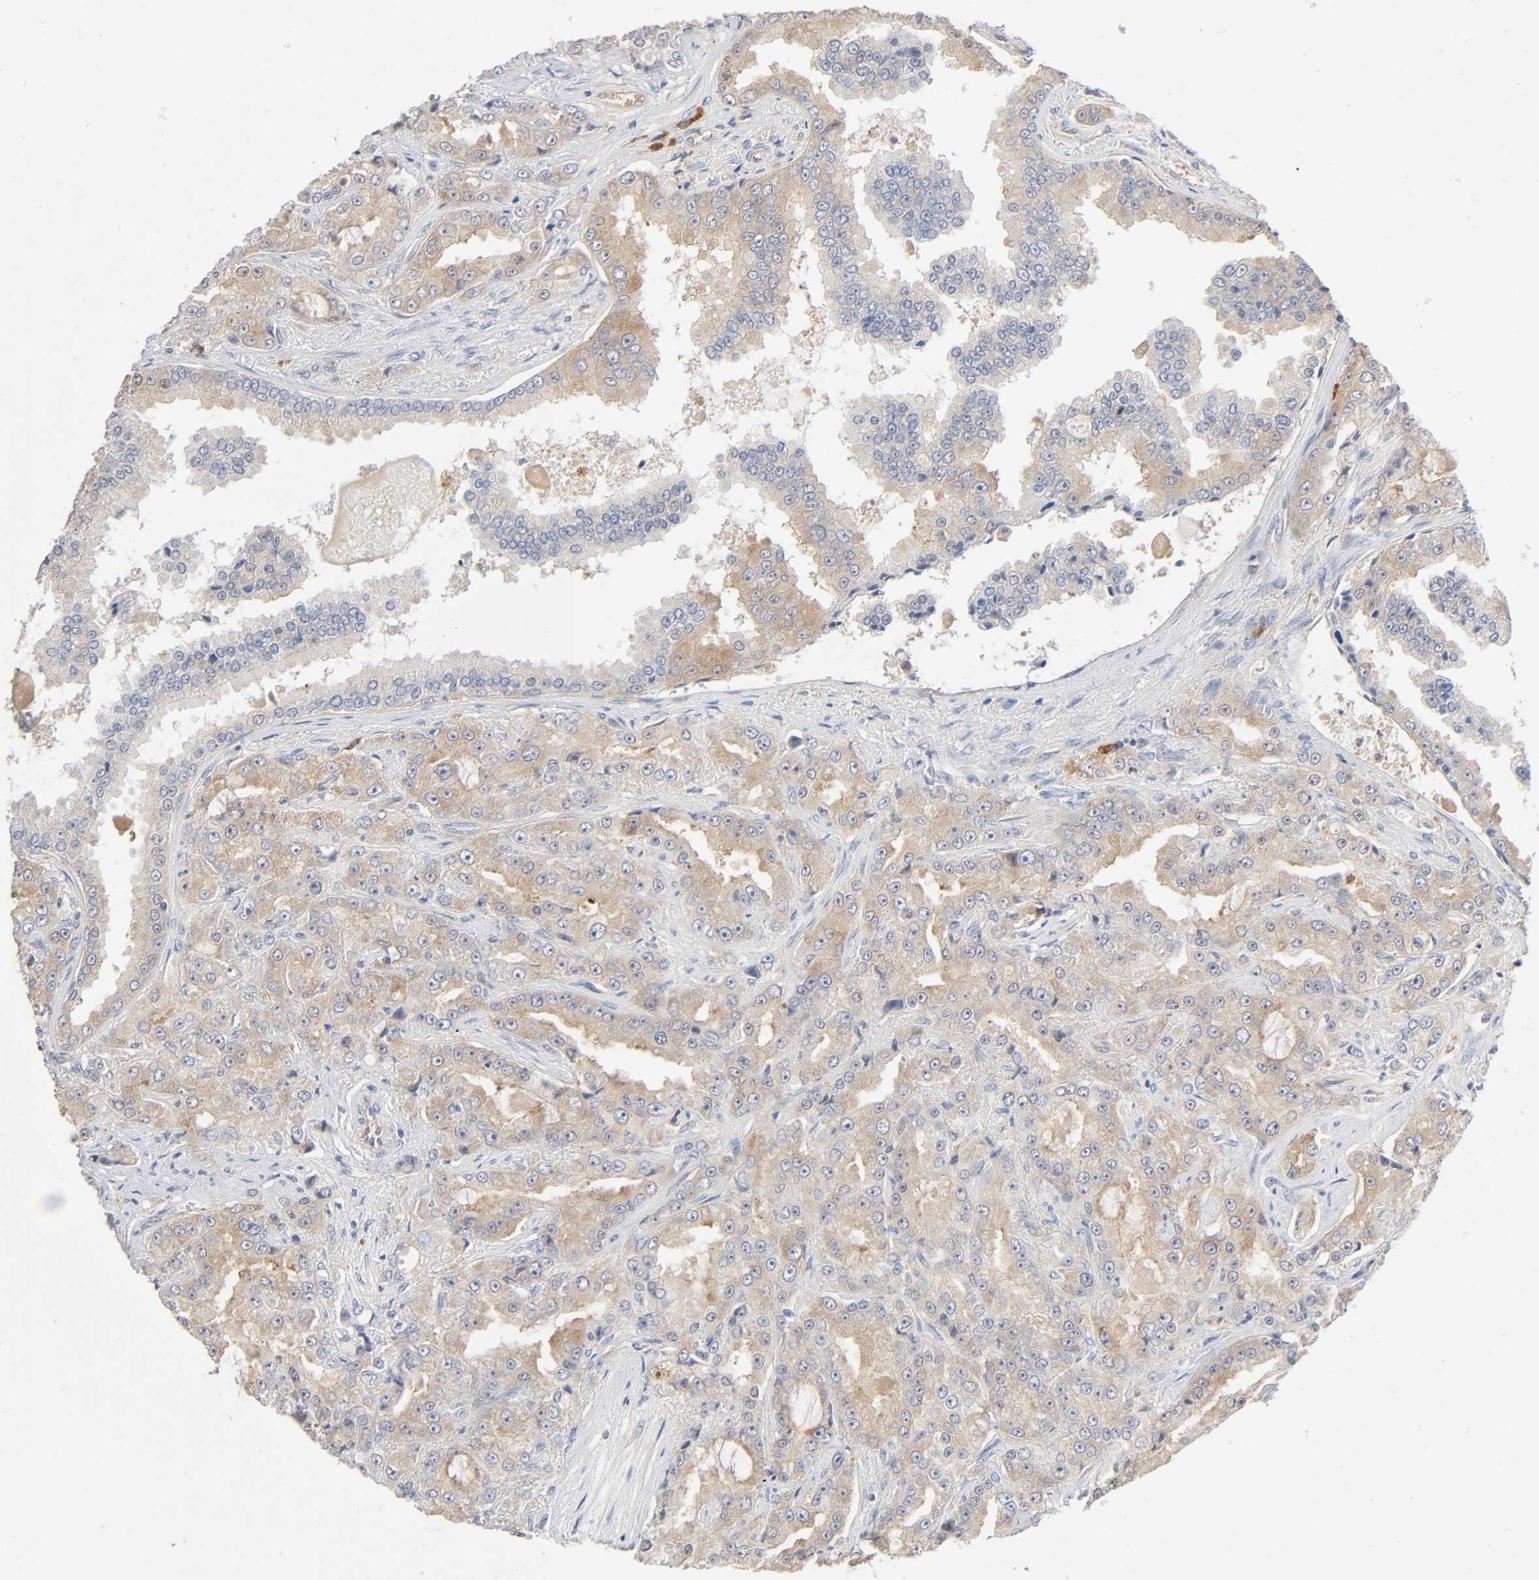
{"staining": {"intensity": "moderate", "quantity": ">75%", "location": "cytoplasmic/membranous"}, "tissue": "prostate cancer", "cell_type": "Tumor cells", "image_type": "cancer", "snomed": [{"axis": "morphology", "description": "Adenocarcinoma, High grade"}, {"axis": "topography", "description": "Prostate"}], "caption": "Protein analysis of prostate cancer tissue reveals moderate cytoplasmic/membranous staining in about >75% of tumor cells.", "gene": "SCHIP1", "patient": {"sex": "male", "age": 73}}